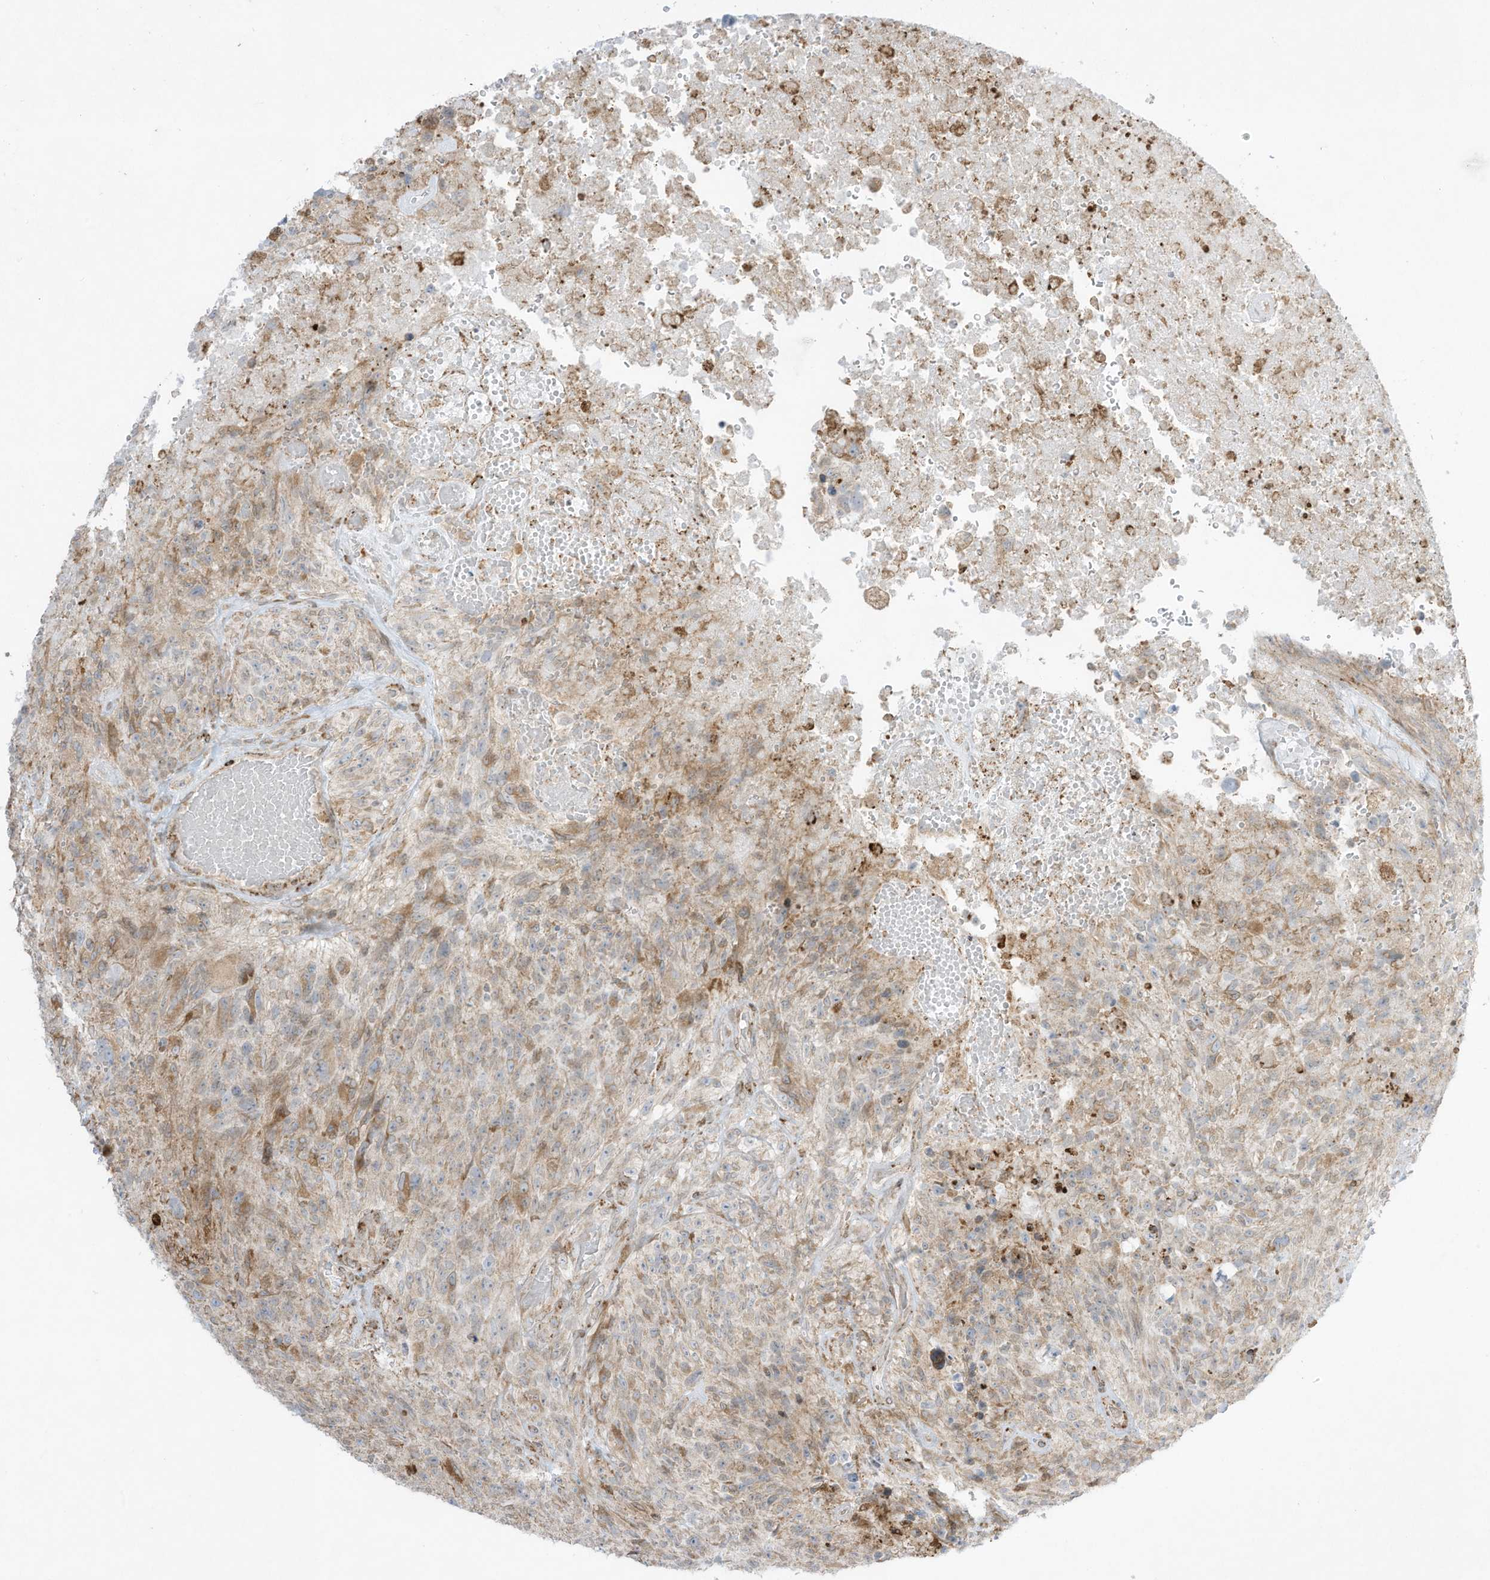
{"staining": {"intensity": "weak", "quantity": "<25%", "location": "cytoplasmic/membranous"}, "tissue": "glioma", "cell_type": "Tumor cells", "image_type": "cancer", "snomed": [{"axis": "morphology", "description": "Glioma, malignant, High grade"}, {"axis": "topography", "description": "Brain"}], "caption": "High magnification brightfield microscopy of glioma stained with DAB (3,3'-diaminobenzidine) (brown) and counterstained with hematoxylin (blue): tumor cells show no significant positivity. (DAB (3,3'-diaminobenzidine) IHC visualized using brightfield microscopy, high magnification).", "gene": "PTK6", "patient": {"sex": "male", "age": 69}}